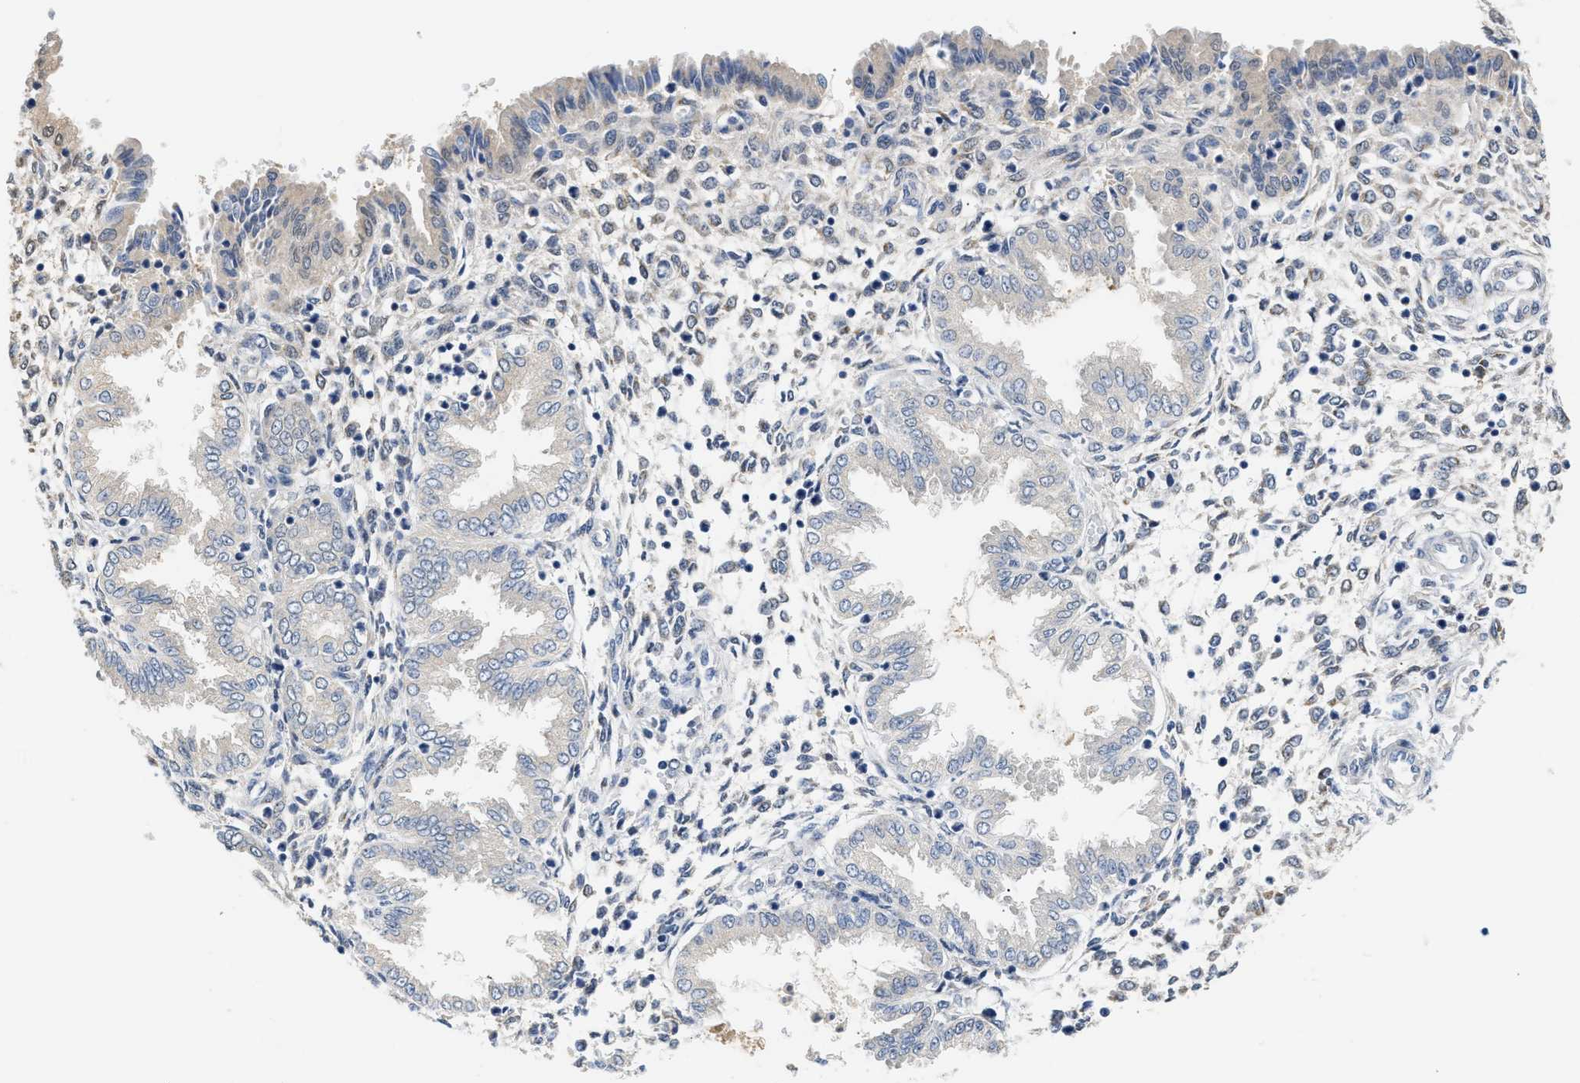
{"staining": {"intensity": "weak", "quantity": "<25%", "location": "cytoplasmic/membranous"}, "tissue": "endometrium", "cell_type": "Cells in endometrial stroma", "image_type": "normal", "snomed": [{"axis": "morphology", "description": "Normal tissue, NOS"}, {"axis": "topography", "description": "Endometrium"}], "caption": "Photomicrograph shows no significant protein expression in cells in endometrial stroma of normal endometrium.", "gene": "PPM1L", "patient": {"sex": "female", "age": 33}}